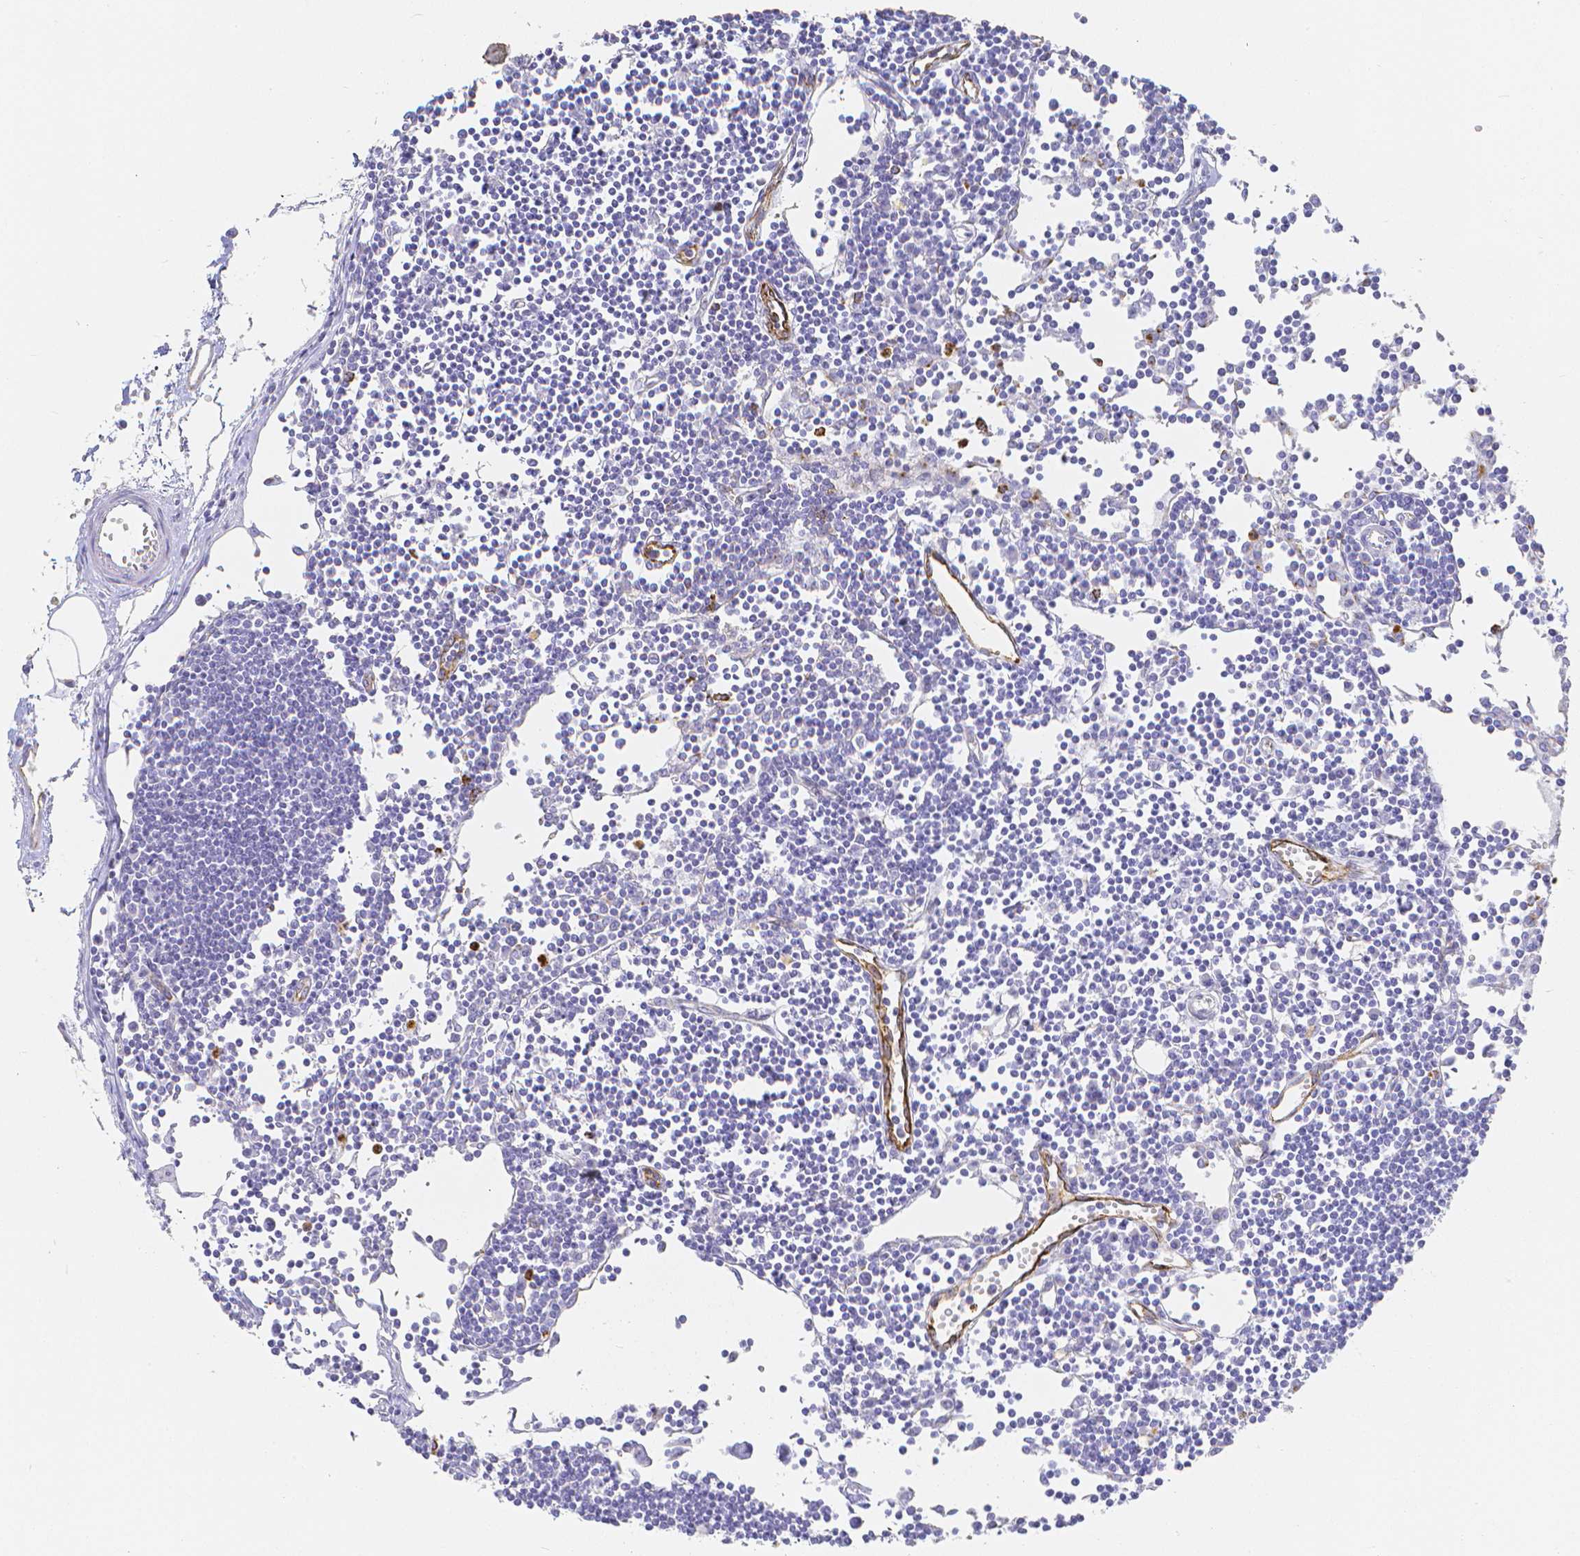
{"staining": {"intensity": "negative", "quantity": "none", "location": "none"}, "tissue": "lymph node", "cell_type": "Germinal center cells", "image_type": "normal", "snomed": [{"axis": "morphology", "description": "Normal tissue, NOS"}, {"axis": "topography", "description": "Lymph node"}], "caption": "The histopathology image shows no significant positivity in germinal center cells of lymph node.", "gene": "SMURF1", "patient": {"sex": "female", "age": 65}}